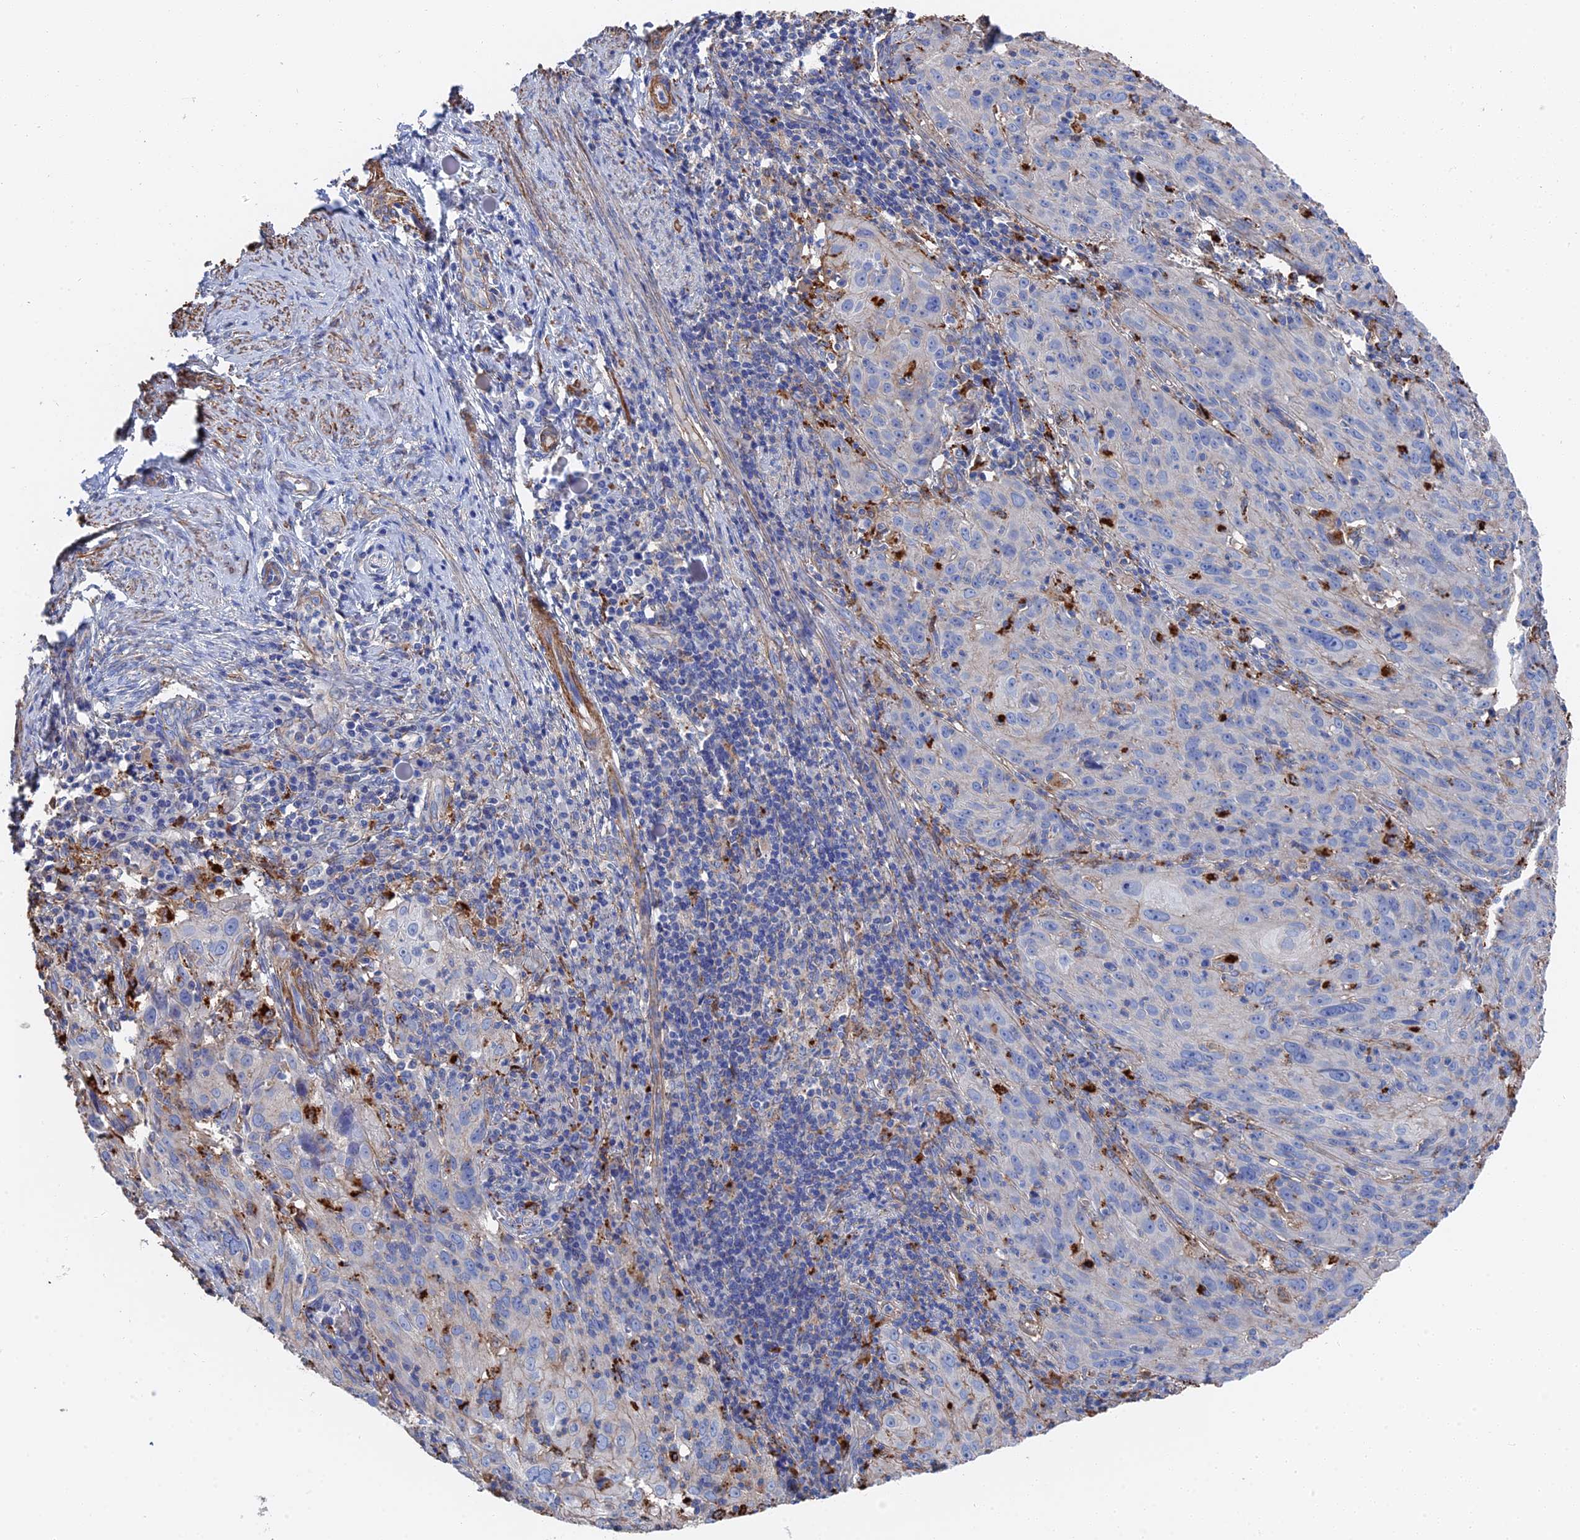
{"staining": {"intensity": "negative", "quantity": "none", "location": "none"}, "tissue": "cervical cancer", "cell_type": "Tumor cells", "image_type": "cancer", "snomed": [{"axis": "morphology", "description": "Squamous cell carcinoma, NOS"}, {"axis": "topography", "description": "Cervix"}], "caption": "High magnification brightfield microscopy of cervical cancer (squamous cell carcinoma) stained with DAB (3,3'-diaminobenzidine) (brown) and counterstained with hematoxylin (blue): tumor cells show no significant staining. (DAB IHC, high magnification).", "gene": "STRA6", "patient": {"sex": "female", "age": 50}}